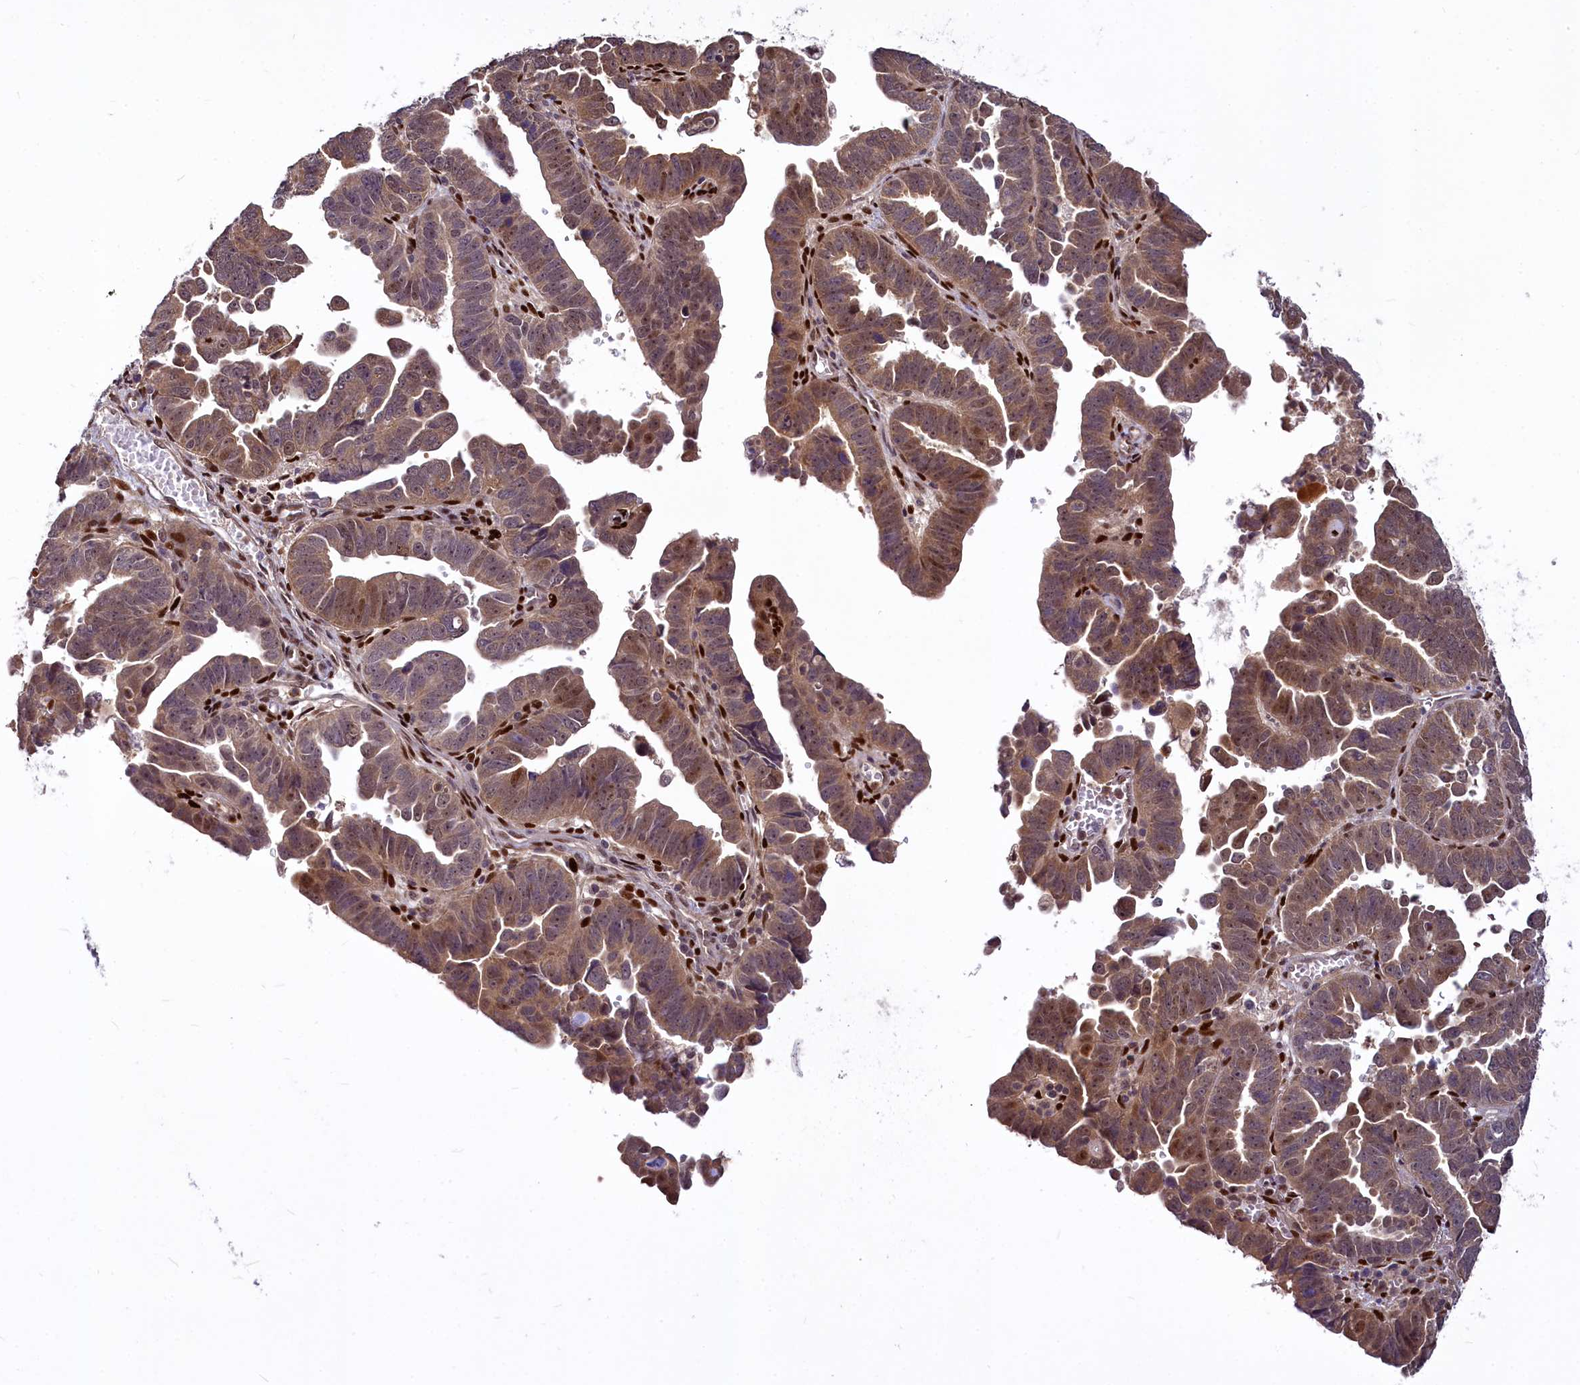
{"staining": {"intensity": "moderate", "quantity": ">75%", "location": "cytoplasmic/membranous,nuclear"}, "tissue": "endometrial cancer", "cell_type": "Tumor cells", "image_type": "cancer", "snomed": [{"axis": "morphology", "description": "Adenocarcinoma, NOS"}, {"axis": "topography", "description": "Endometrium"}], "caption": "Tumor cells exhibit moderate cytoplasmic/membranous and nuclear expression in approximately >75% of cells in endometrial cancer. The staining was performed using DAB, with brown indicating positive protein expression. Nuclei are stained blue with hematoxylin.", "gene": "MAML2", "patient": {"sex": "female", "age": 75}}